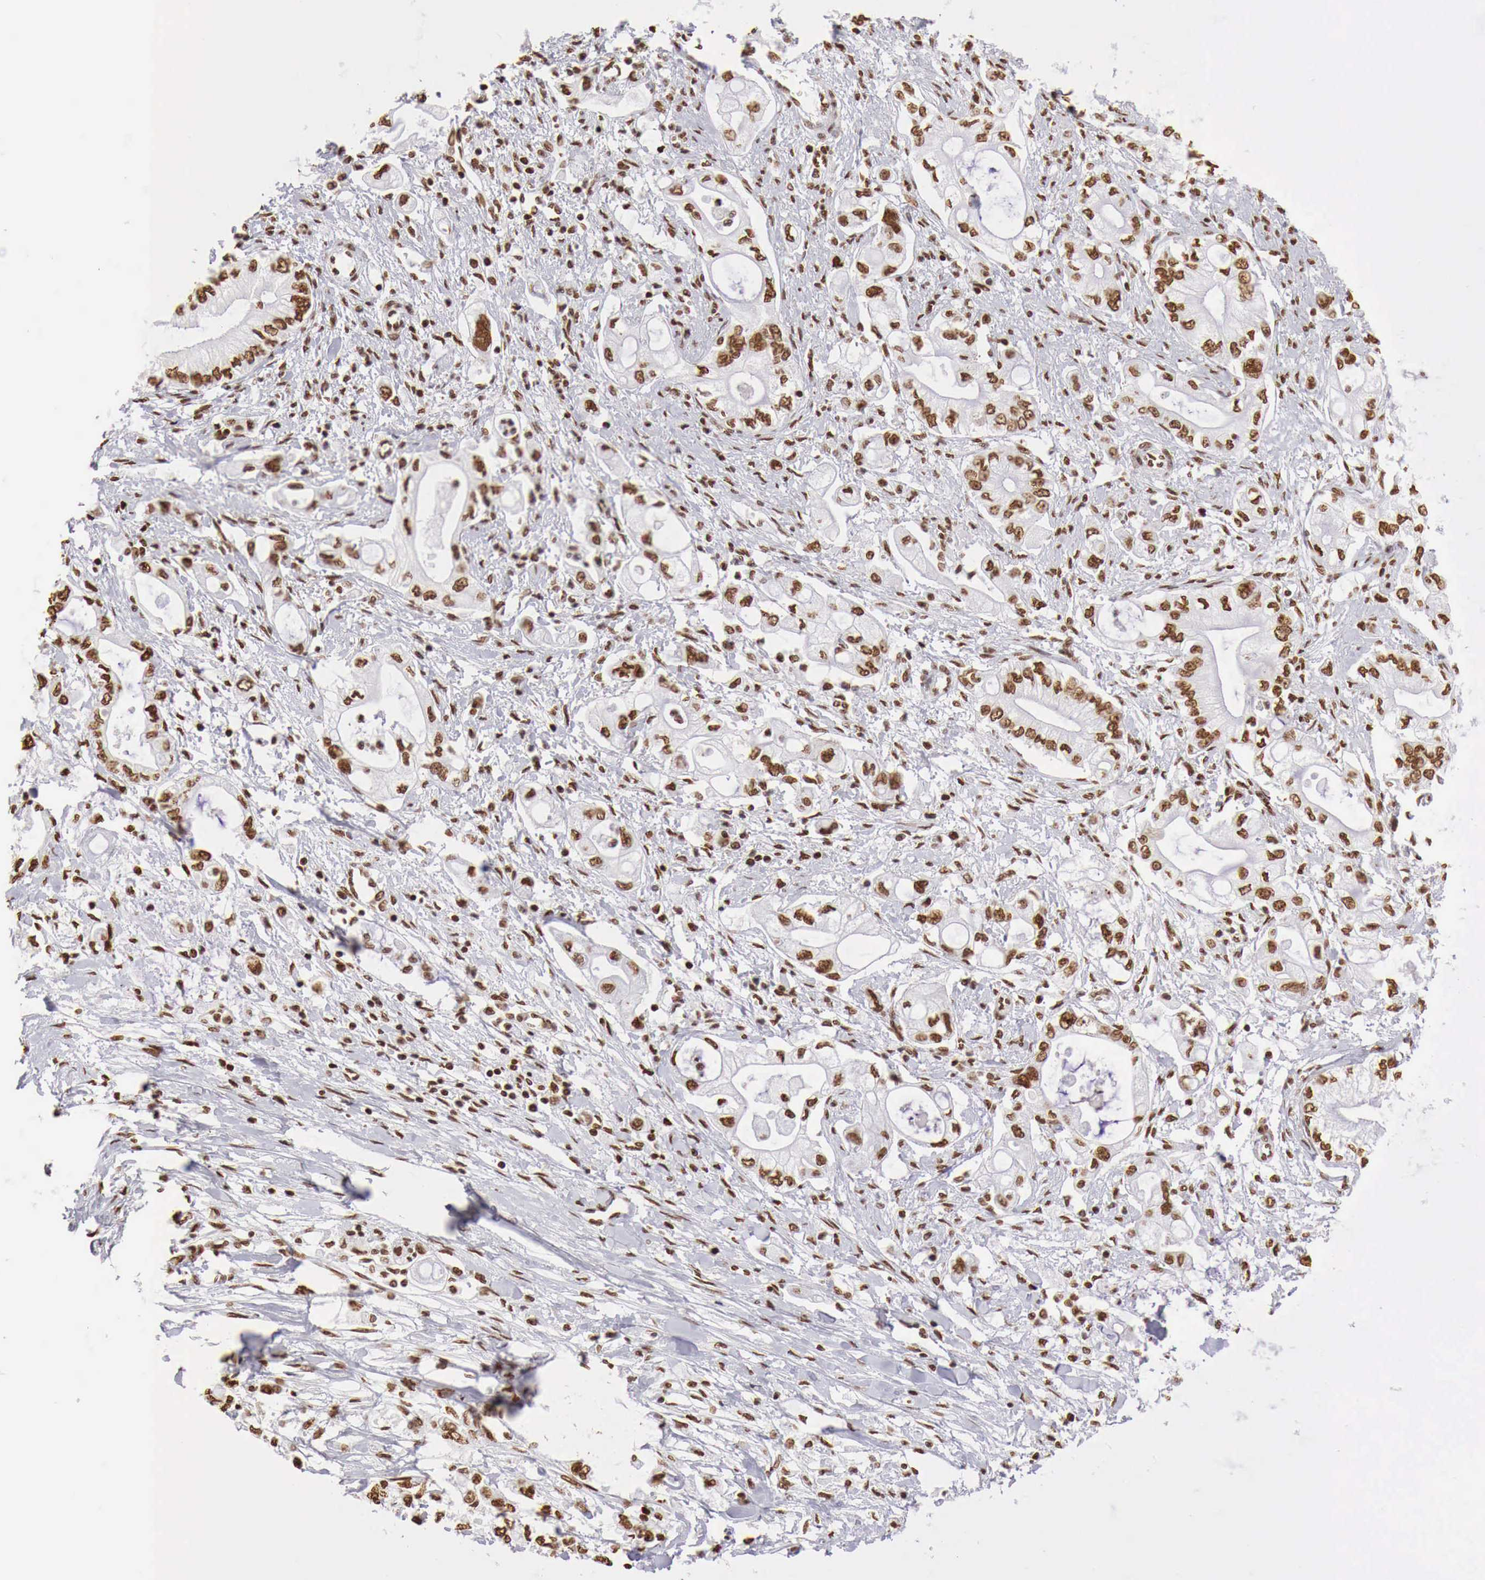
{"staining": {"intensity": "strong", "quantity": ">75%", "location": "nuclear"}, "tissue": "pancreatic cancer", "cell_type": "Tumor cells", "image_type": "cancer", "snomed": [{"axis": "morphology", "description": "Adenocarcinoma, NOS"}, {"axis": "topography", "description": "Pancreas"}], "caption": "Pancreatic cancer stained with a brown dye shows strong nuclear positive expression in approximately >75% of tumor cells.", "gene": "DKC1", "patient": {"sex": "male", "age": 79}}